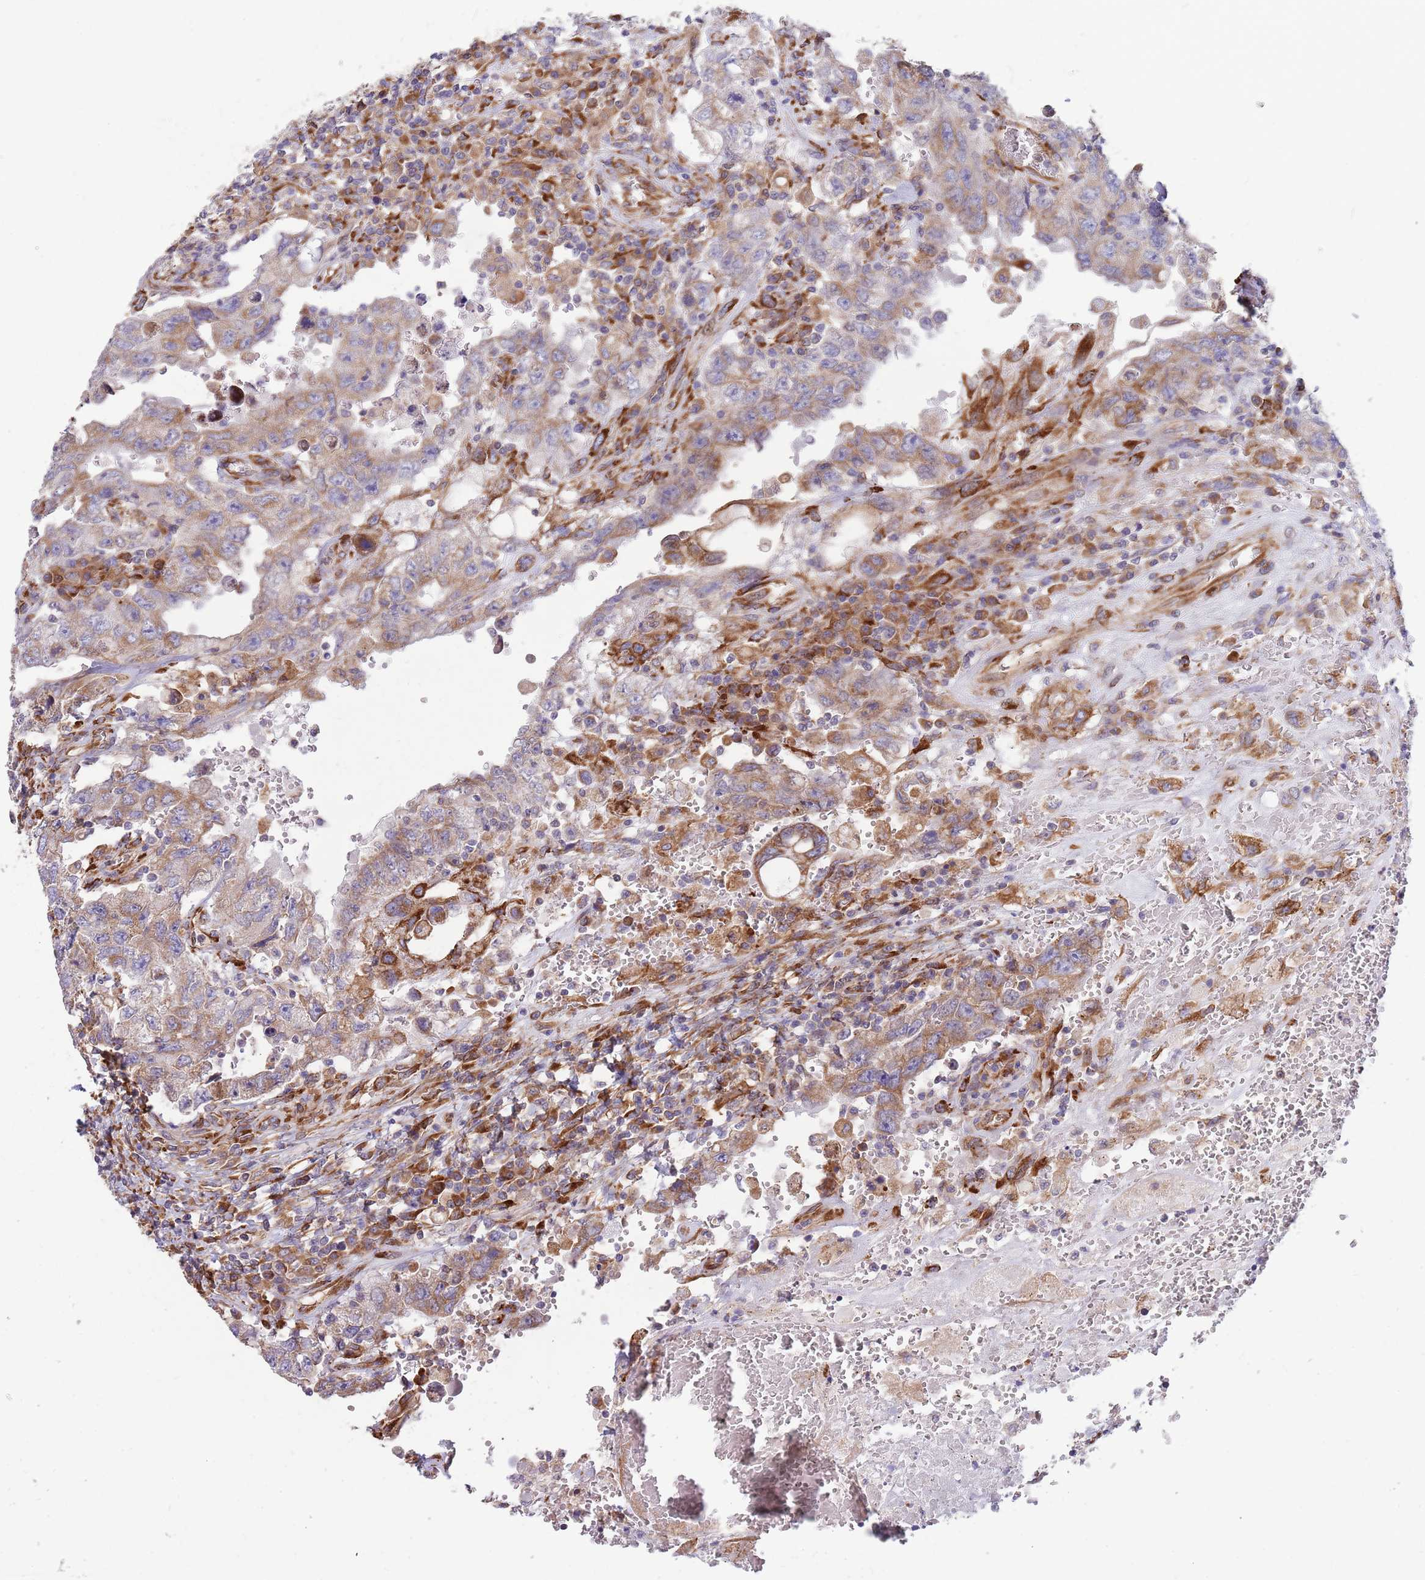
{"staining": {"intensity": "moderate", "quantity": ">75%", "location": "cytoplasmic/membranous"}, "tissue": "testis cancer", "cell_type": "Tumor cells", "image_type": "cancer", "snomed": [{"axis": "morphology", "description": "Carcinoma, Embryonal, NOS"}, {"axis": "topography", "description": "Testis"}], "caption": "Protein staining by immunohistochemistry reveals moderate cytoplasmic/membranous positivity in about >75% of tumor cells in embryonal carcinoma (testis).", "gene": "ARMCX6", "patient": {"sex": "male", "age": 26}}